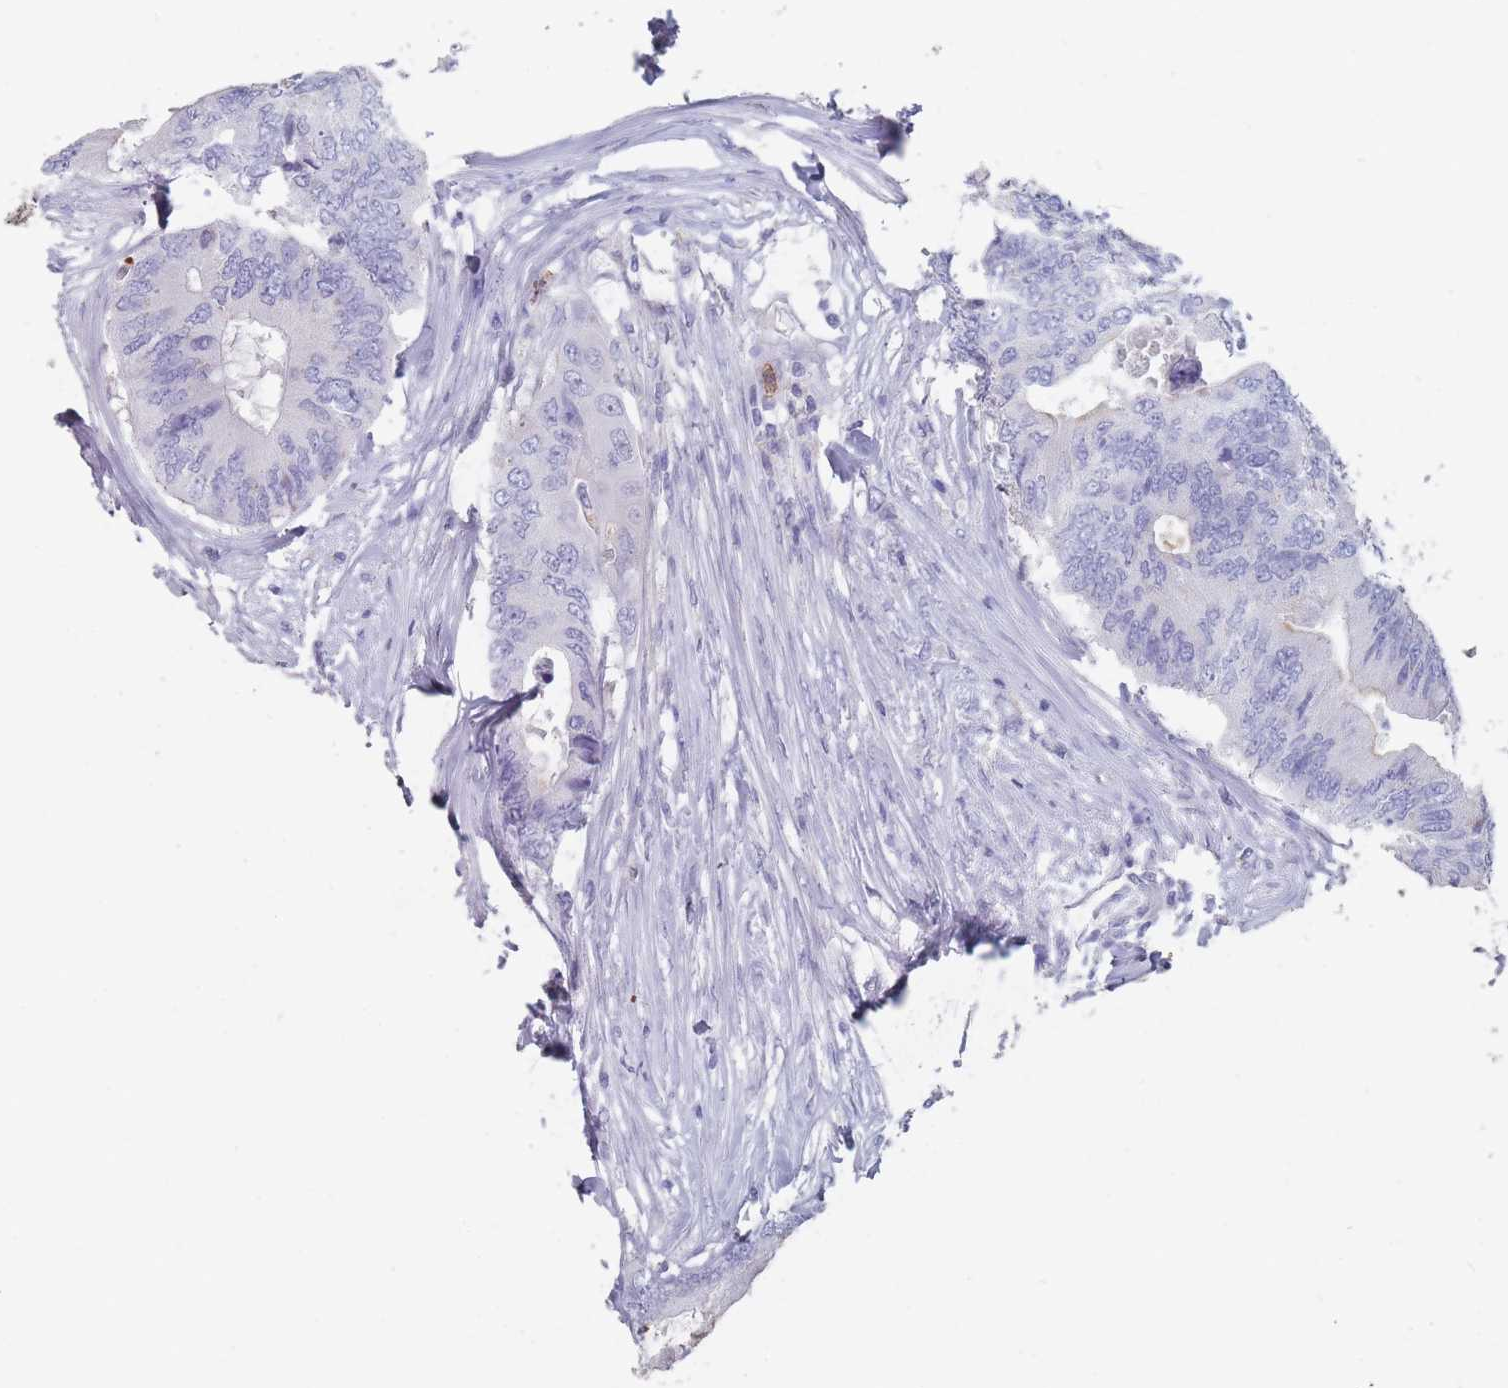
{"staining": {"intensity": "negative", "quantity": "none", "location": "none"}, "tissue": "colorectal cancer", "cell_type": "Tumor cells", "image_type": "cancer", "snomed": [{"axis": "morphology", "description": "Adenocarcinoma, NOS"}, {"axis": "topography", "description": "Colon"}], "caption": "There is no significant staining in tumor cells of colorectal cancer (adenocarcinoma).", "gene": "ATP1A3", "patient": {"sex": "male", "age": 71}}